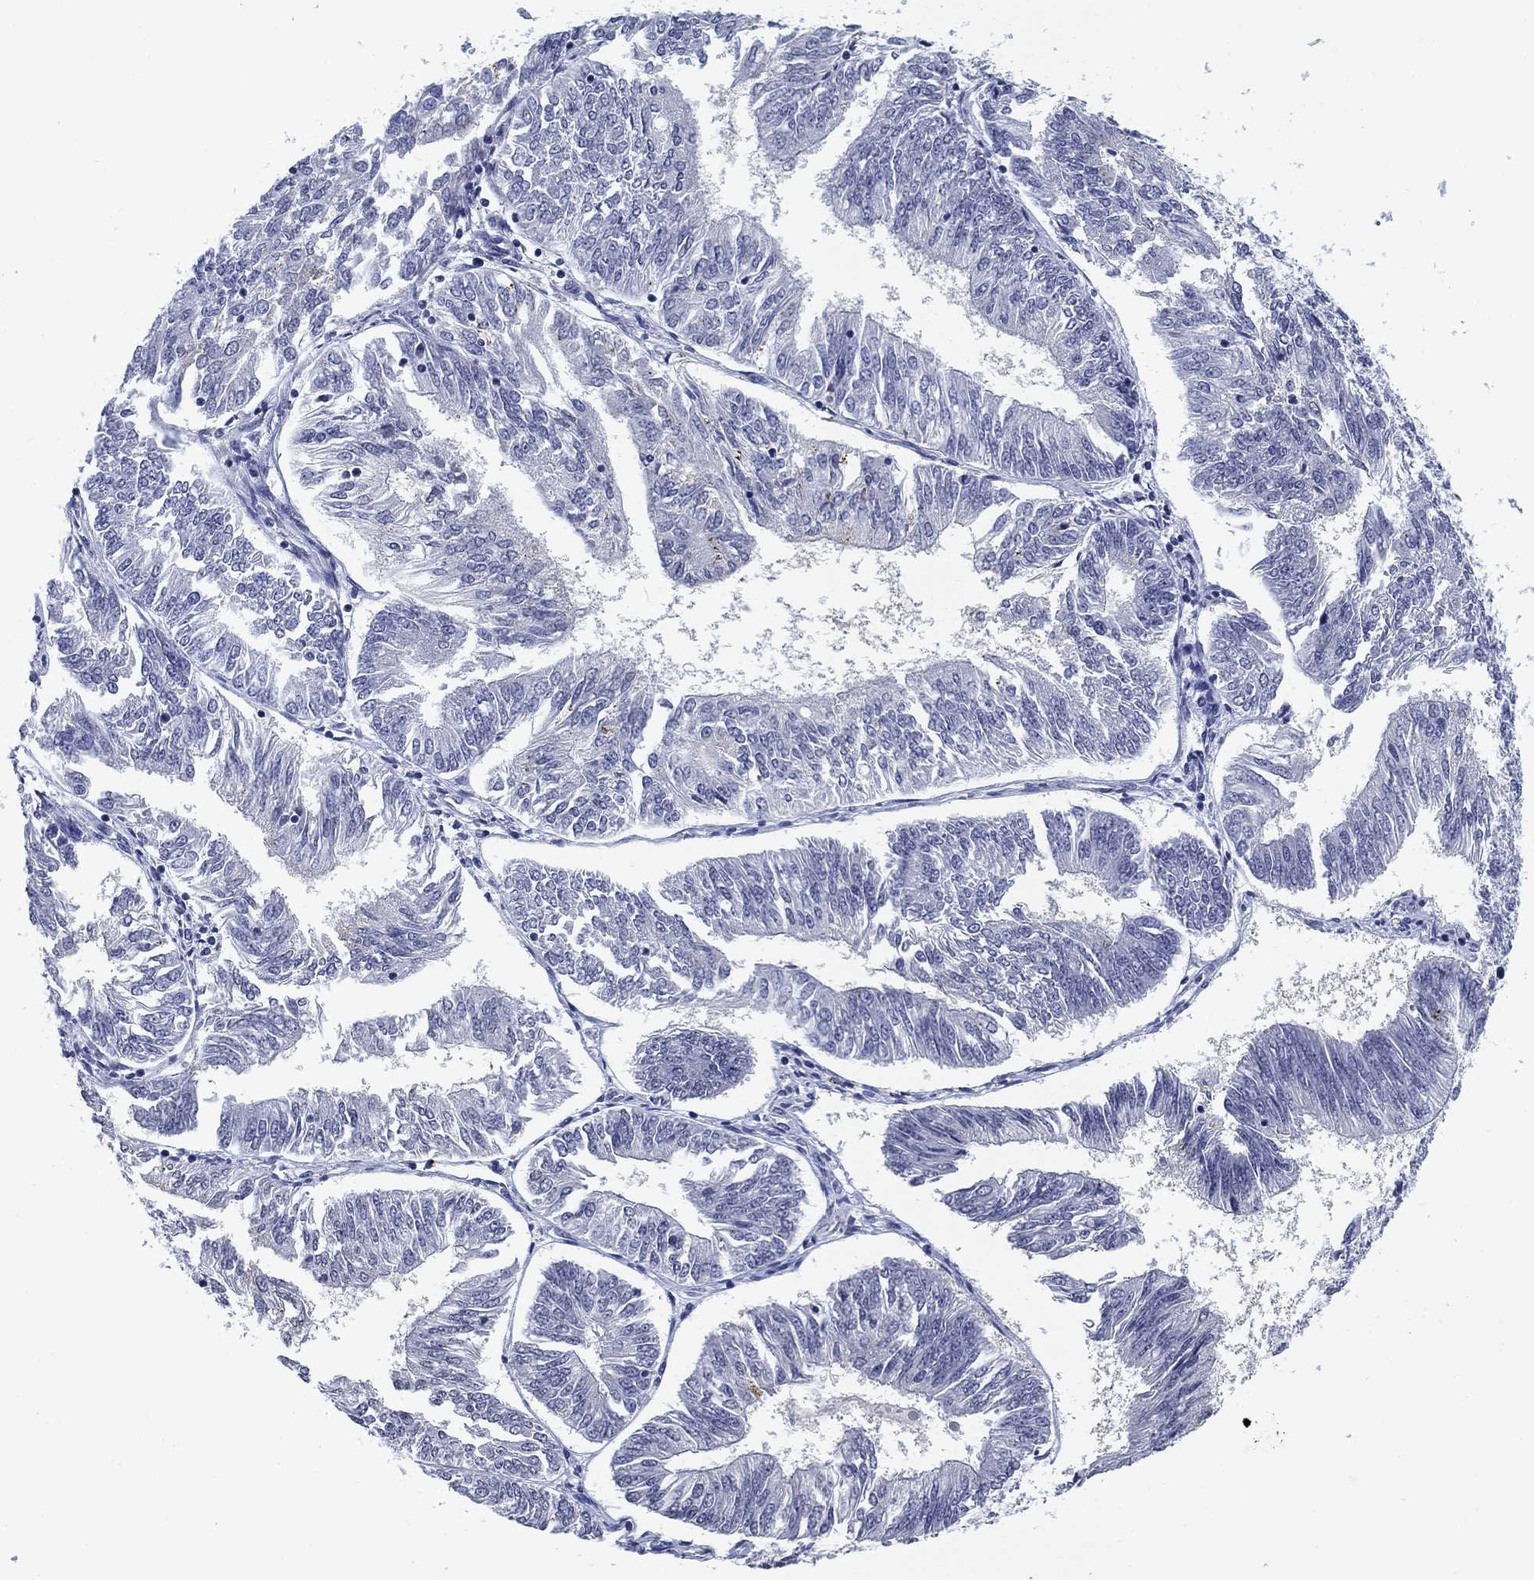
{"staining": {"intensity": "negative", "quantity": "none", "location": "none"}, "tissue": "endometrial cancer", "cell_type": "Tumor cells", "image_type": "cancer", "snomed": [{"axis": "morphology", "description": "Adenocarcinoma, NOS"}, {"axis": "topography", "description": "Endometrium"}], "caption": "Endometrial adenocarcinoma stained for a protein using IHC demonstrates no expression tumor cells.", "gene": "OTUB2", "patient": {"sex": "female", "age": 58}}